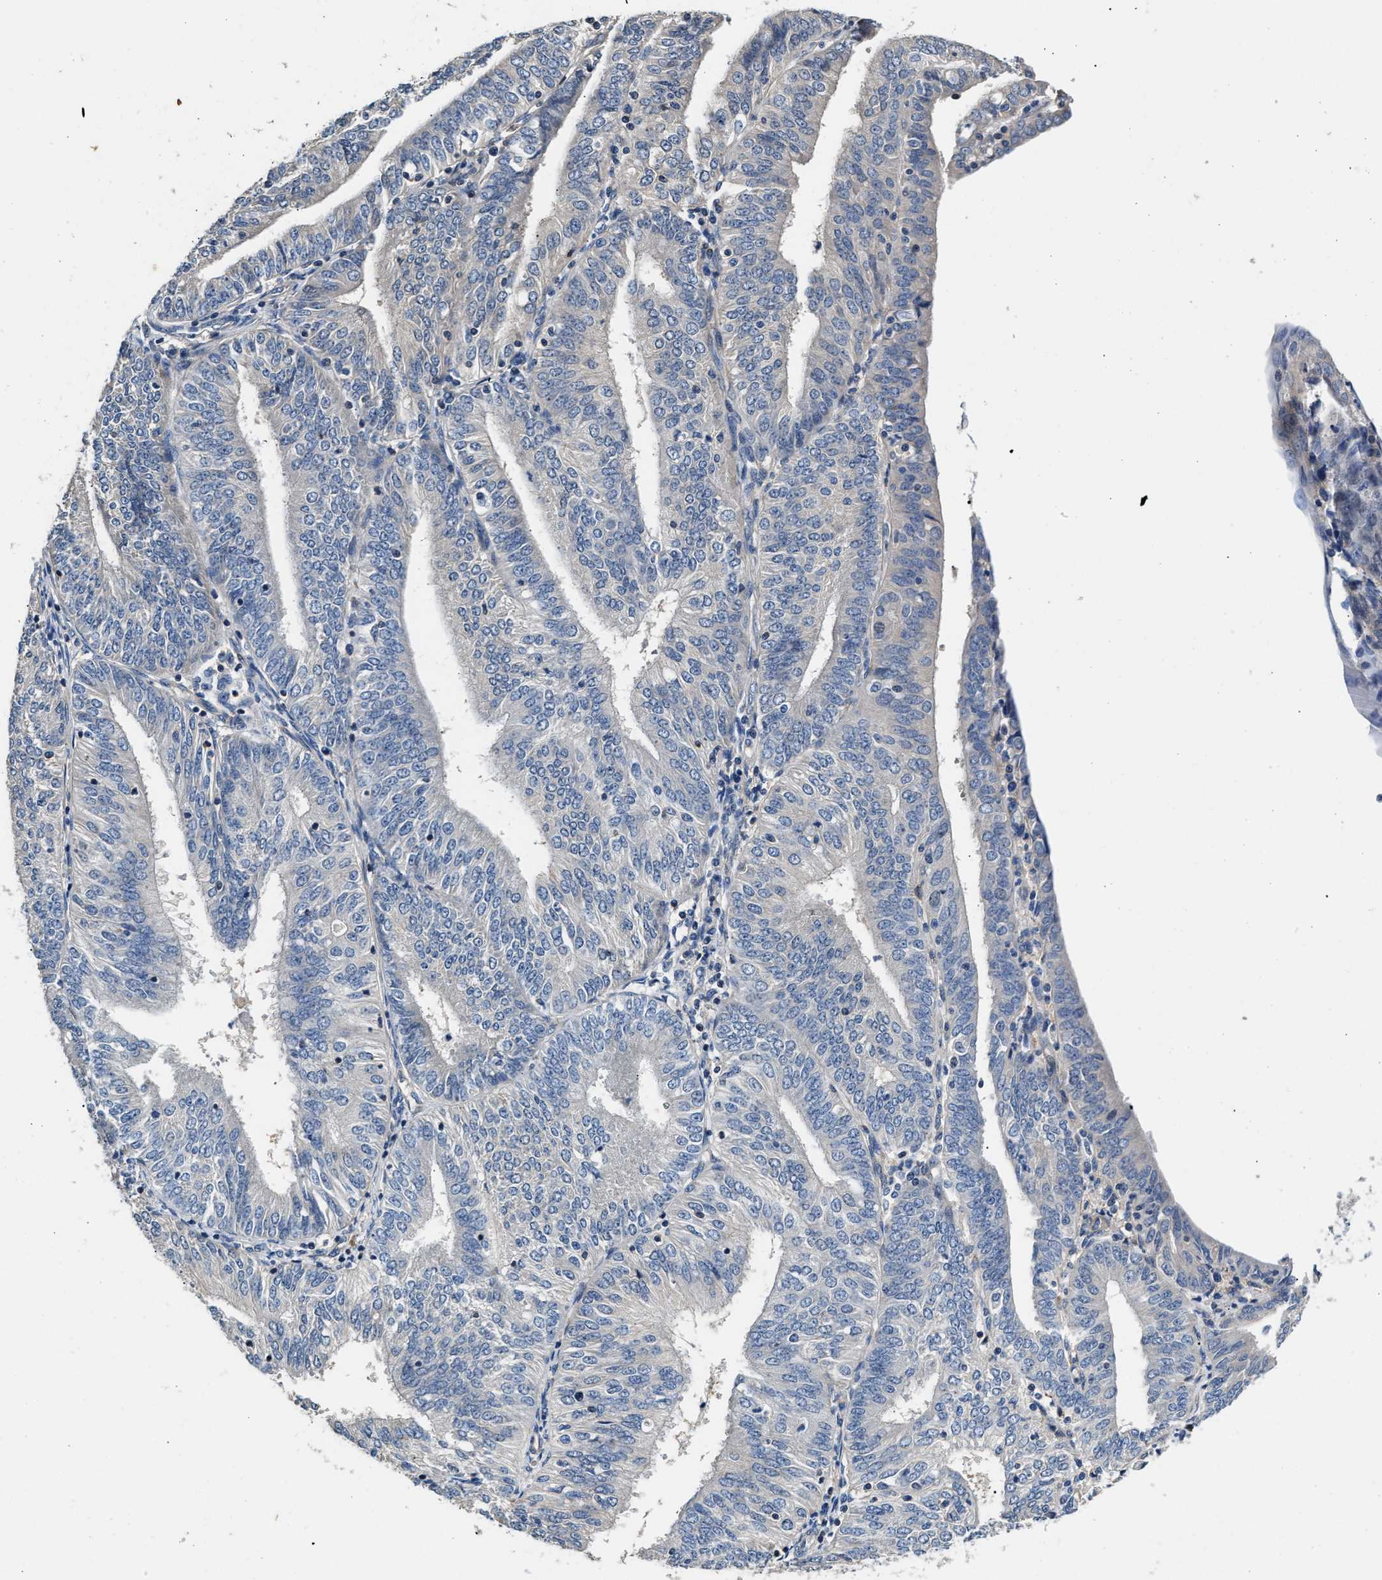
{"staining": {"intensity": "negative", "quantity": "none", "location": "none"}, "tissue": "endometrial cancer", "cell_type": "Tumor cells", "image_type": "cancer", "snomed": [{"axis": "morphology", "description": "Adenocarcinoma, NOS"}, {"axis": "topography", "description": "Endometrium"}], "caption": "This is an IHC micrograph of endometrial cancer. There is no expression in tumor cells.", "gene": "TEX2", "patient": {"sex": "female", "age": 58}}